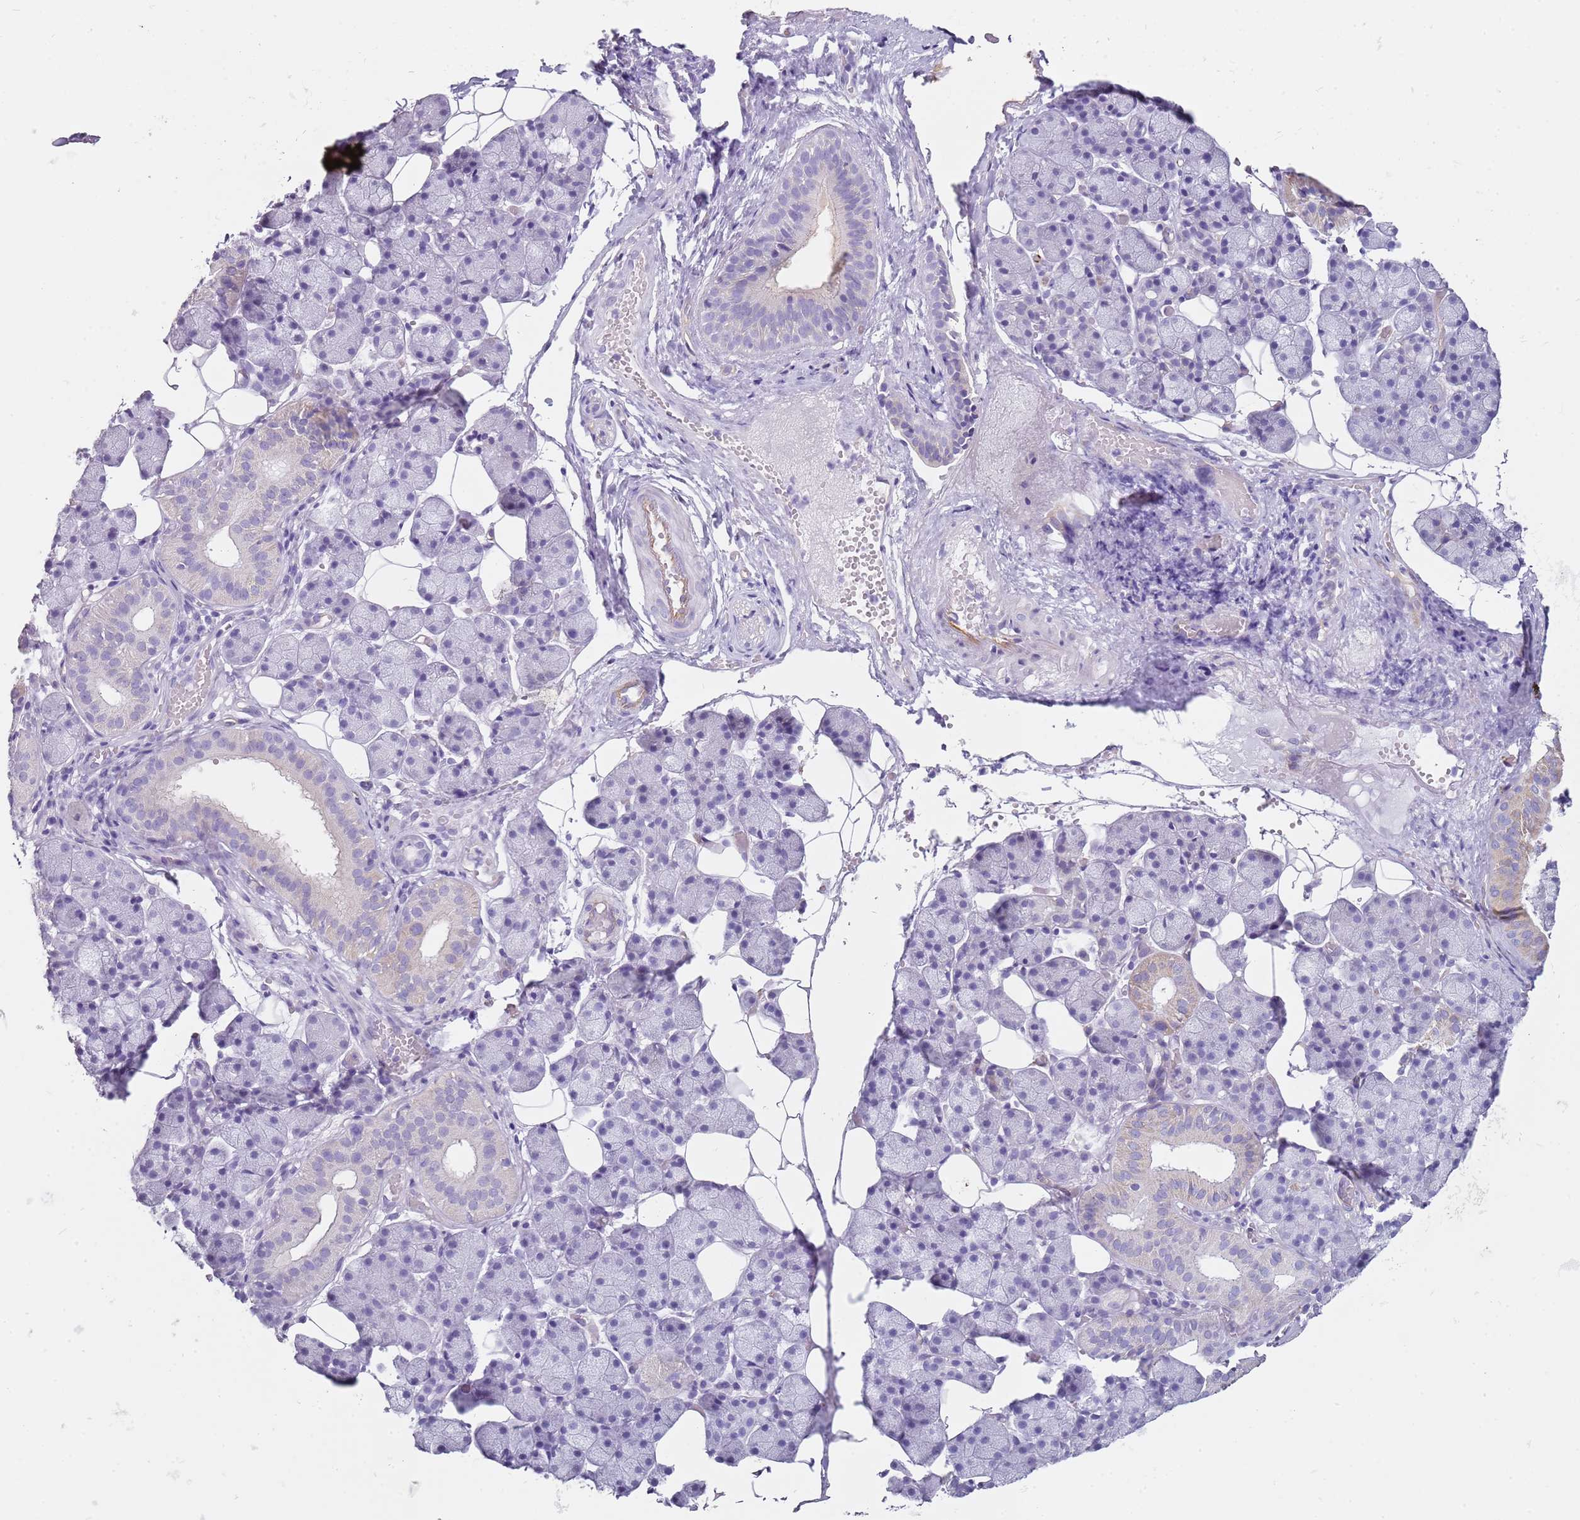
{"staining": {"intensity": "negative", "quantity": "none", "location": "none"}, "tissue": "salivary gland", "cell_type": "Glandular cells", "image_type": "normal", "snomed": [{"axis": "morphology", "description": "Normal tissue, NOS"}, {"axis": "topography", "description": "Salivary gland"}], "caption": "Benign salivary gland was stained to show a protein in brown. There is no significant staining in glandular cells. (Immunohistochemistry, brightfield microscopy, high magnification).", "gene": "ALS2", "patient": {"sex": "female", "age": 33}}